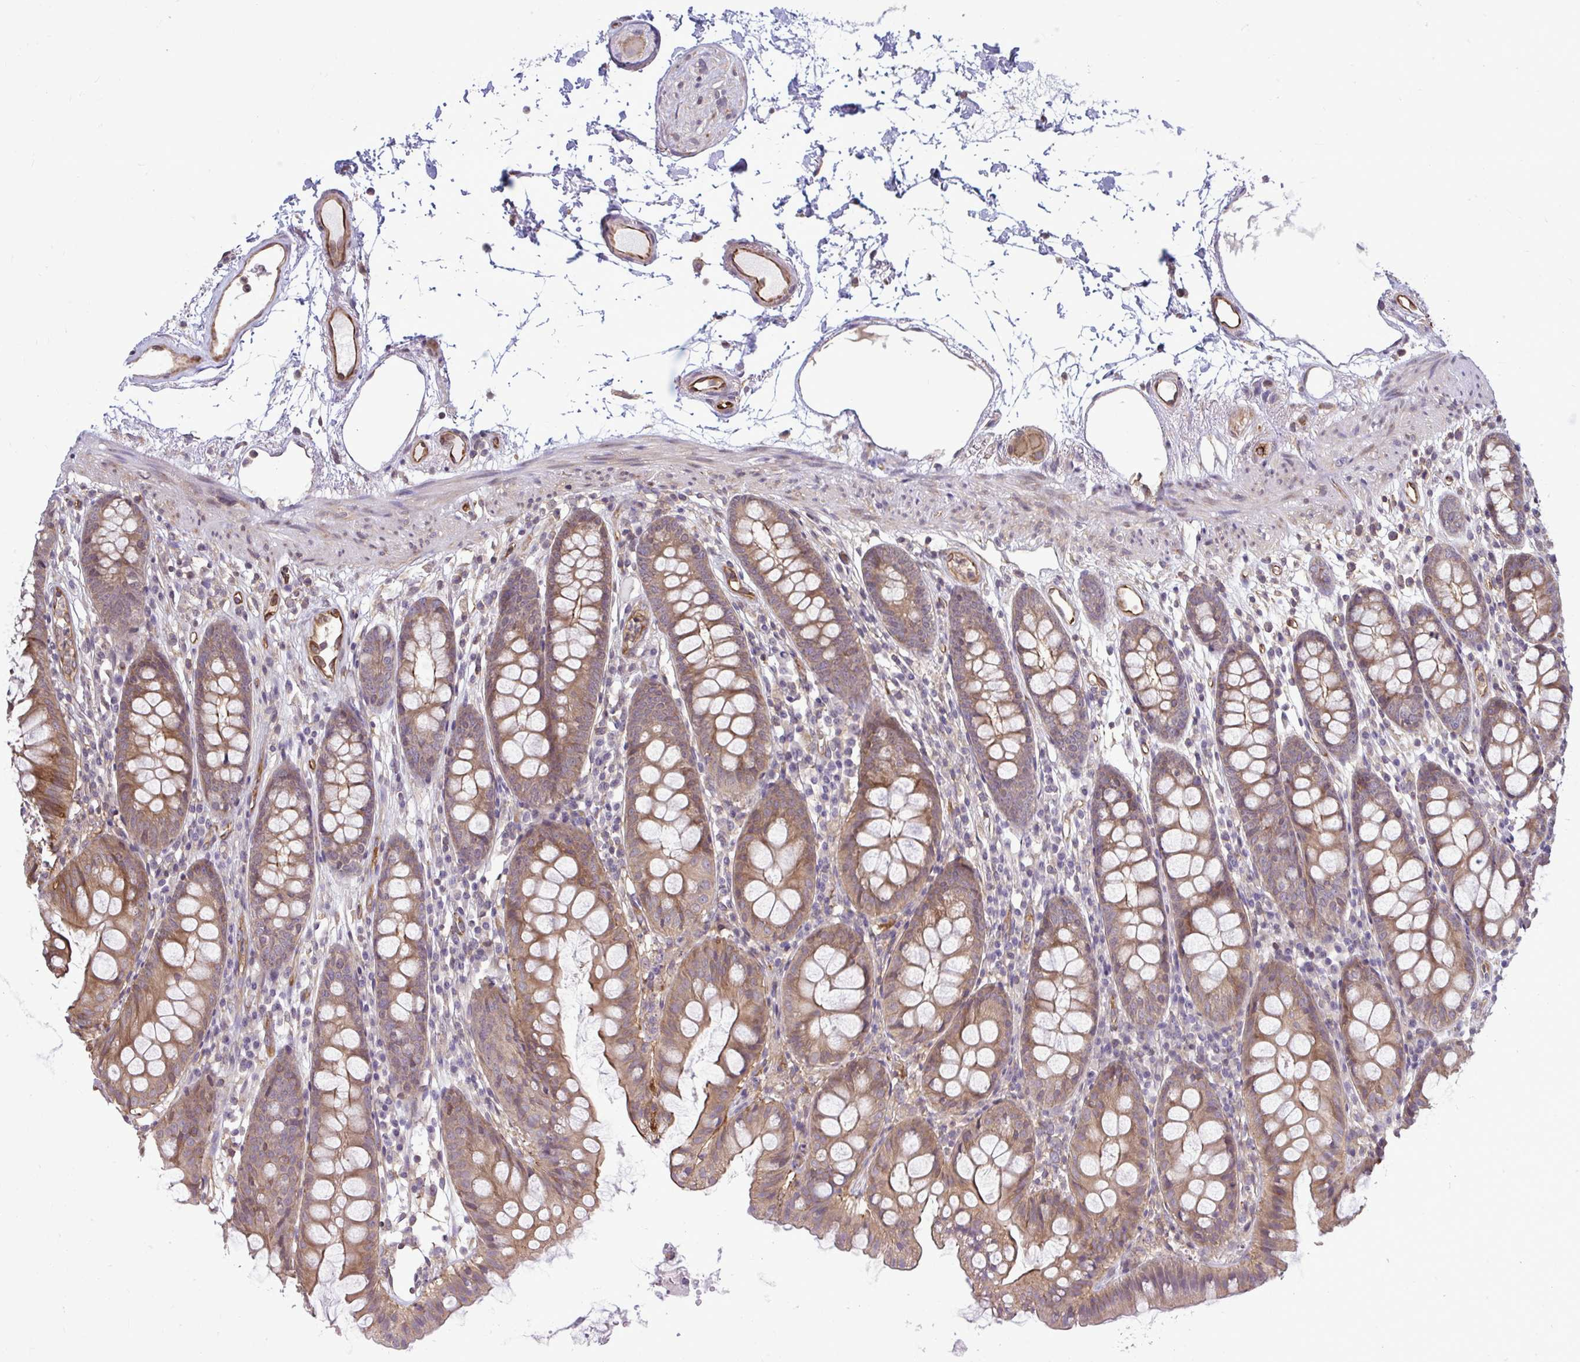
{"staining": {"intensity": "moderate", "quantity": ">75%", "location": "cytoplasmic/membranous"}, "tissue": "colon", "cell_type": "Endothelial cells", "image_type": "normal", "snomed": [{"axis": "morphology", "description": "Normal tissue, NOS"}, {"axis": "topography", "description": "Colon"}], "caption": "Immunohistochemical staining of benign colon shows moderate cytoplasmic/membranous protein expression in about >75% of endothelial cells.", "gene": "FUT10", "patient": {"sex": "female", "age": 84}}